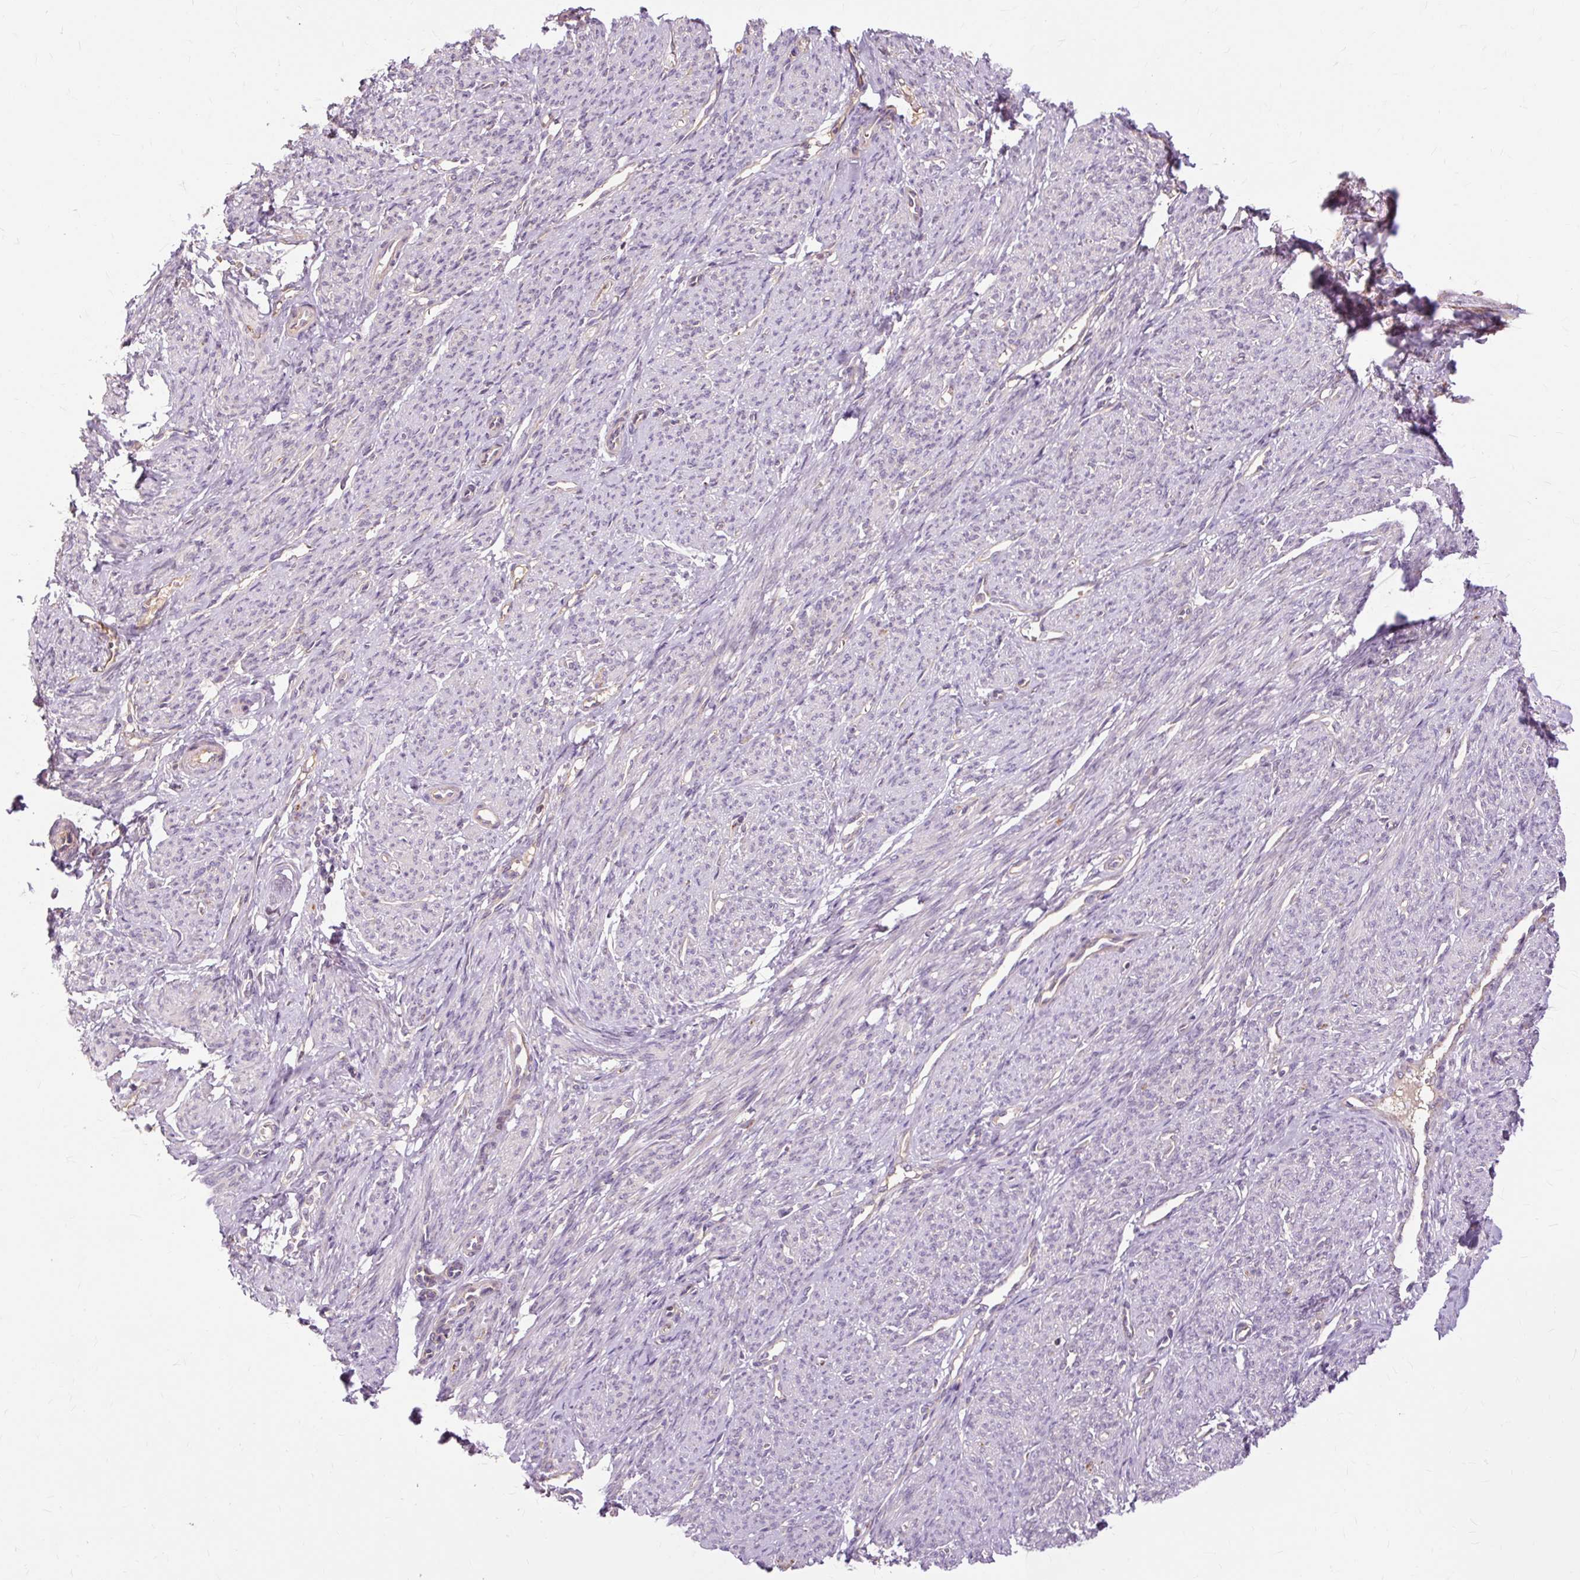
{"staining": {"intensity": "negative", "quantity": "none", "location": "none"}, "tissue": "smooth muscle", "cell_type": "Smooth muscle cells", "image_type": "normal", "snomed": [{"axis": "morphology", "description": "Normal tissue, NOS"}, {"axis": "topography", "description": "Smooth muscle"}], "caption": "Immunohistochemistry image of normal smooth muscle: human smooth muscle stained with DAB (3,3'-diaminobenzidine) displays no significant protein expression in smooth muscle cells.", "gene": "PDZD2", "patient": {"sex": "female", "age": 65}}